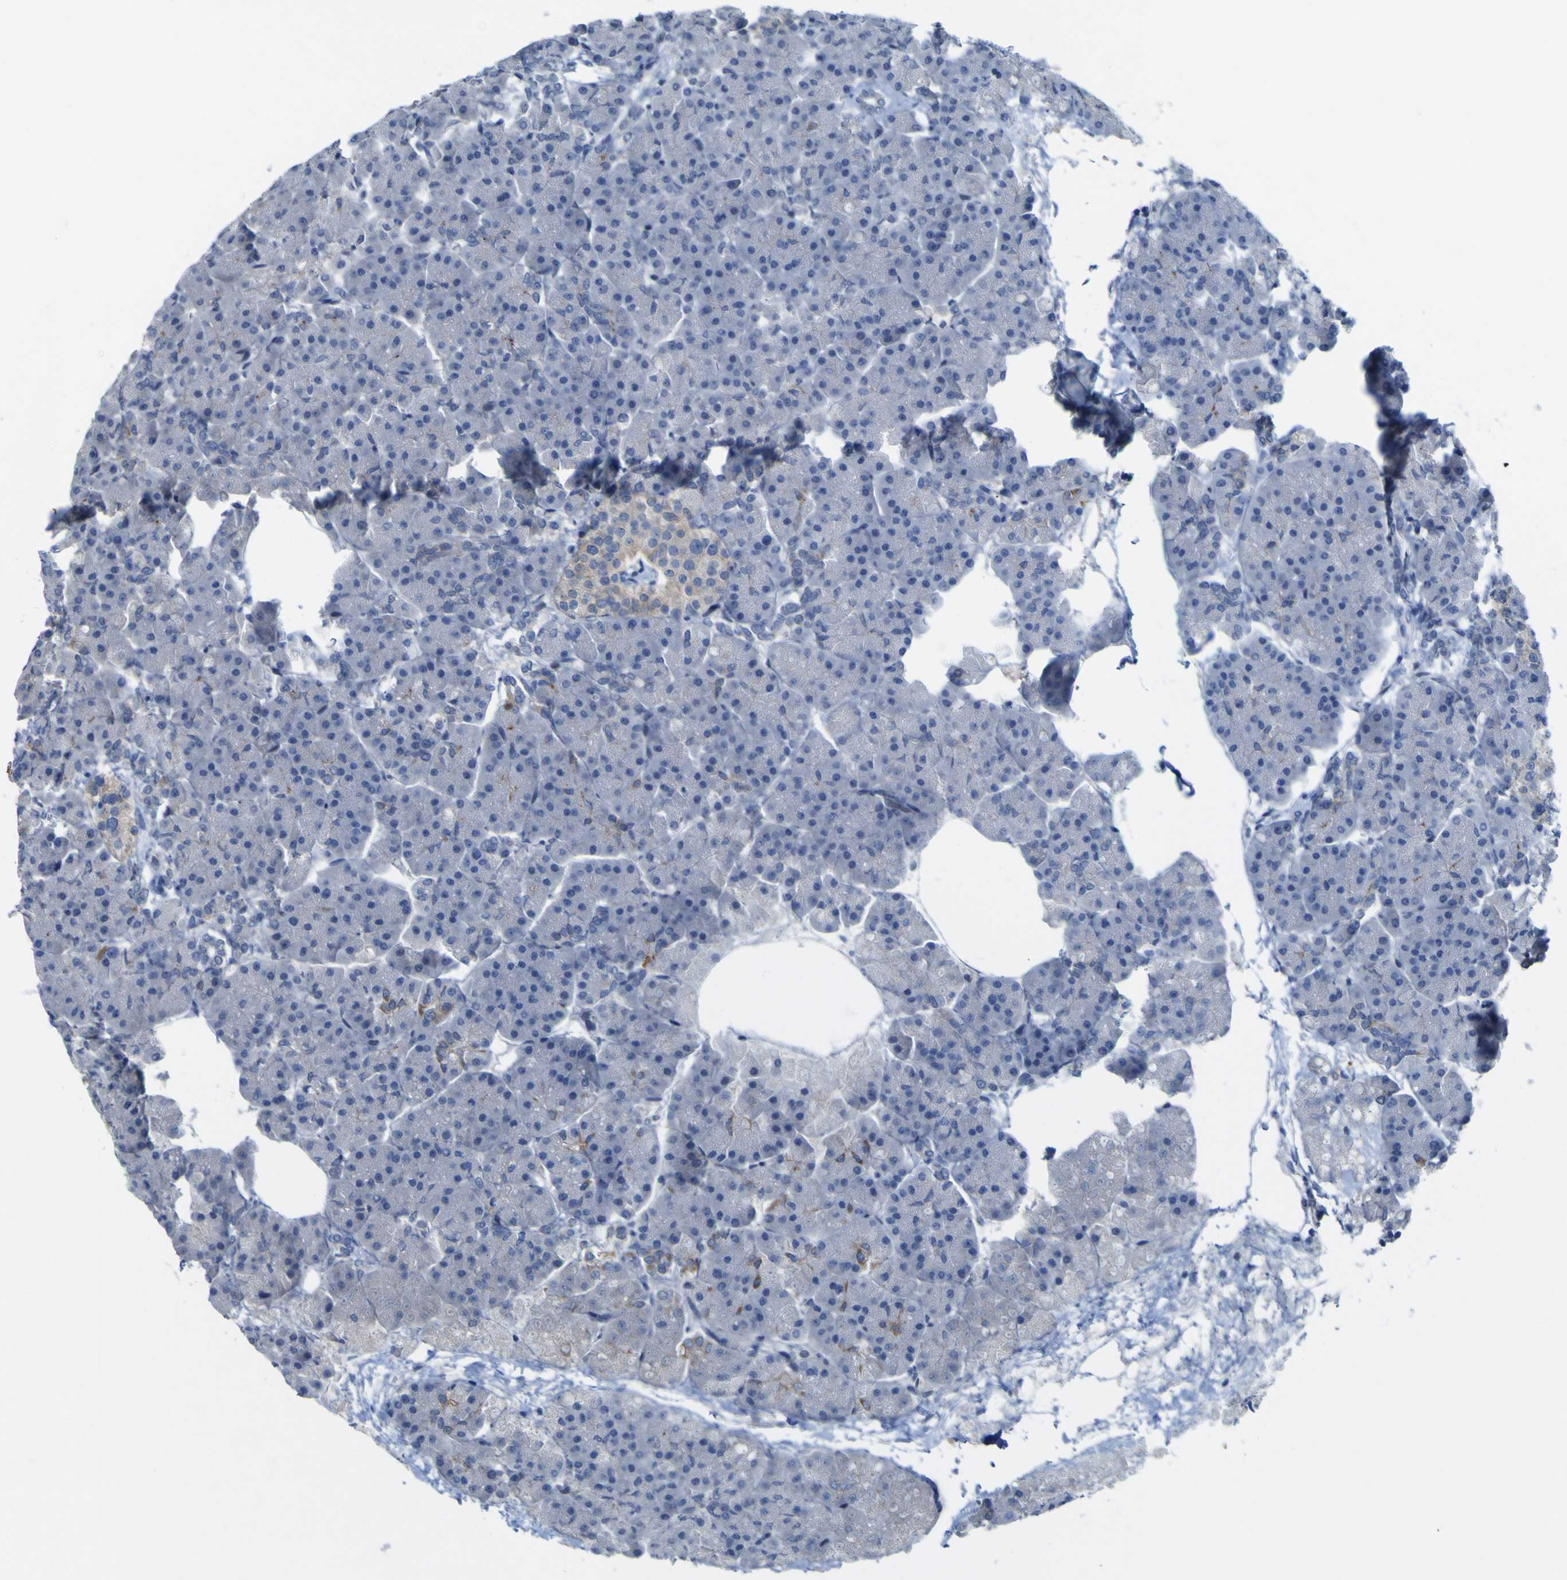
{"staining": {"intensity": "negative", "quantity": "none", "location": "none"}, "tissue": "pancreas", "cell_type": "Exocrine glandular cells", "image_type": "normal", "snomed": [{"axis": "morphology", "description": "Normal tissue, NOS"}, {"axis": "topography", "description": "Pancreas"}], "caption": "Pancreas stained for a protein using IHC exhibits no positivity exocrine glandular cells.", "gene": "NAV1", "patient": {"sex": "female", "age": 70}}